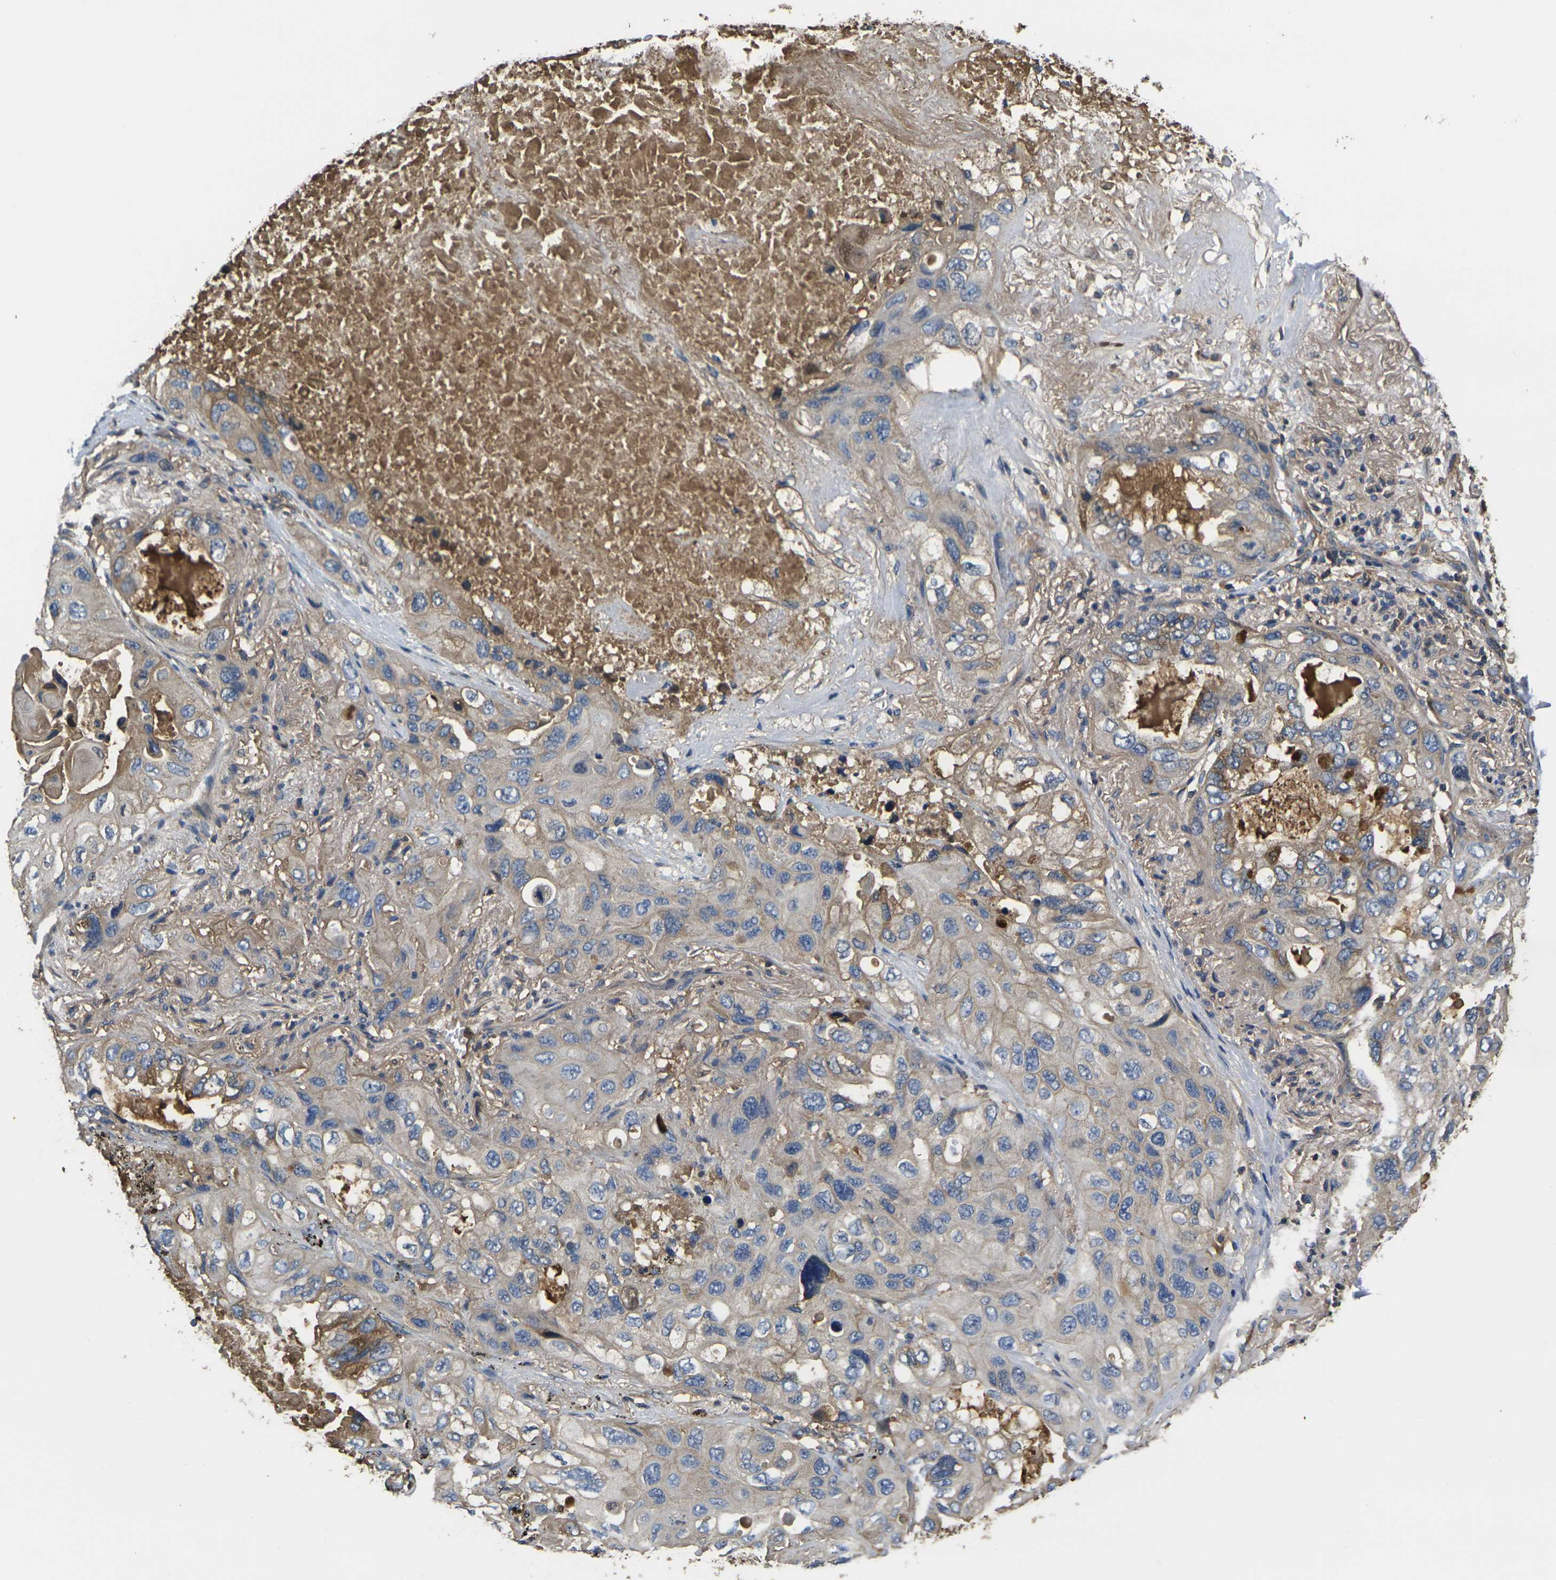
{"staining": {"intensity": "weak", "quantity": "25%-75%", "location": "cytoplasmic/membranous"}, "tissue": "lung cancer", "cell_type": "Tumor cells", "image_type": "cancer", "snomed": [{"axis": "morphology", "description": "Squamous cell carcinoma, NOS"}, {"axis": "topography", "description": "Lung"}], "caption": "Protein expression analysis of lung cancer demonstrates weak cytoplasmic/membranous expression in about 25%-75% of tumor cells.", "gene": "HSPG2", "patient": {"sex": "female", "age": 73}}